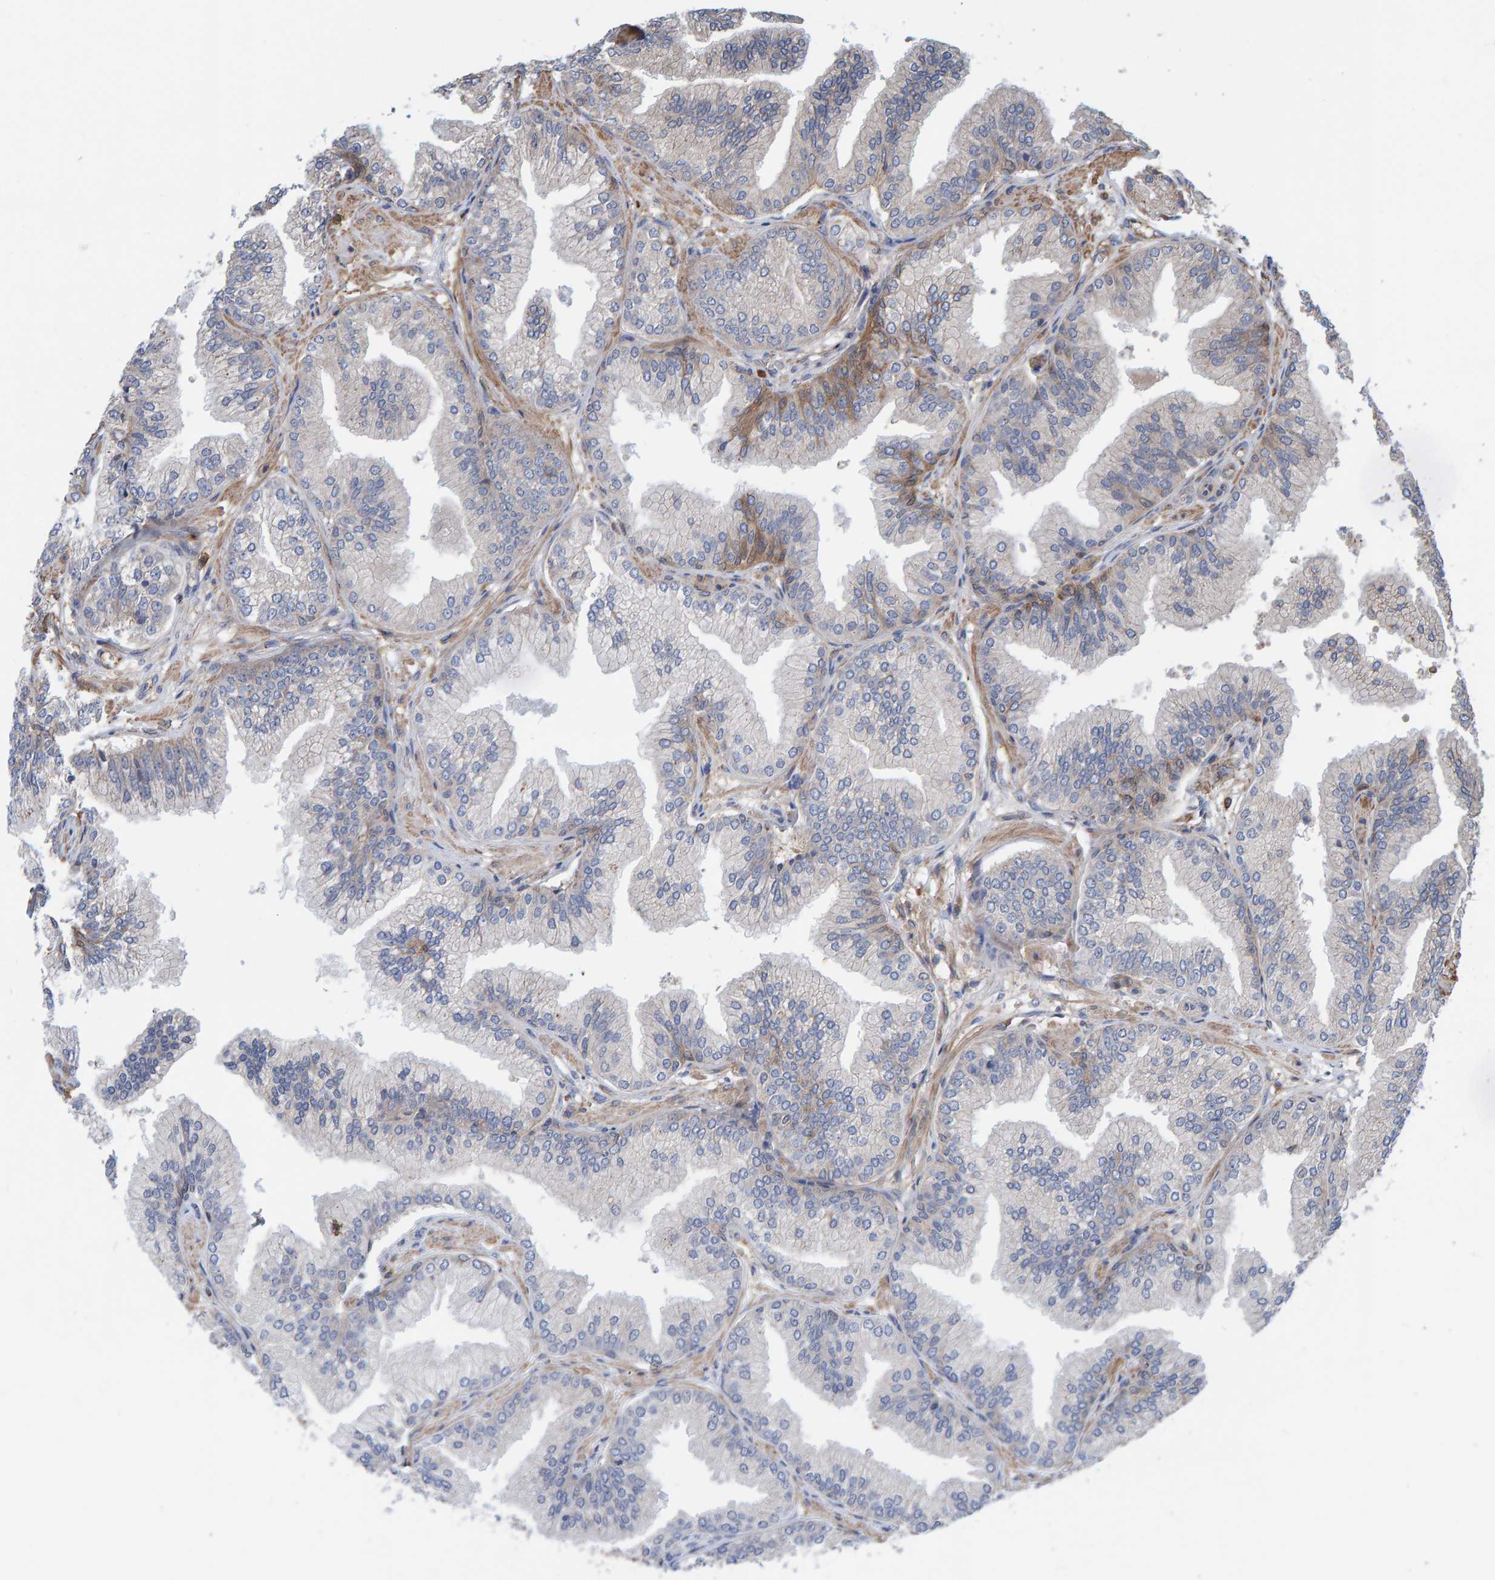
{"staining": {"intensity": "negative", "quantity": "none", "location": "none"}, "tissue": "prostate cancer", "cell_type": "Tumor cells", "image_type": "cancer", "snomed": [{"axis": "morphology", "description": "Adenocarcinoma, Low grade"}, {"axis": "topography", "description": "Prostate"}], "caption": "There is no significant expression in tumor cells of prostate cancer (adenocarcinoma (low-grade)). (Stains: DAB (3,3'-diaminobenzidine) IHC with hematoxylin counter stain, Microscopy: brightfield microscopy at high magnification).", "gene": "KIAA0753", "patient": {"sex": "male", "age": 52}}